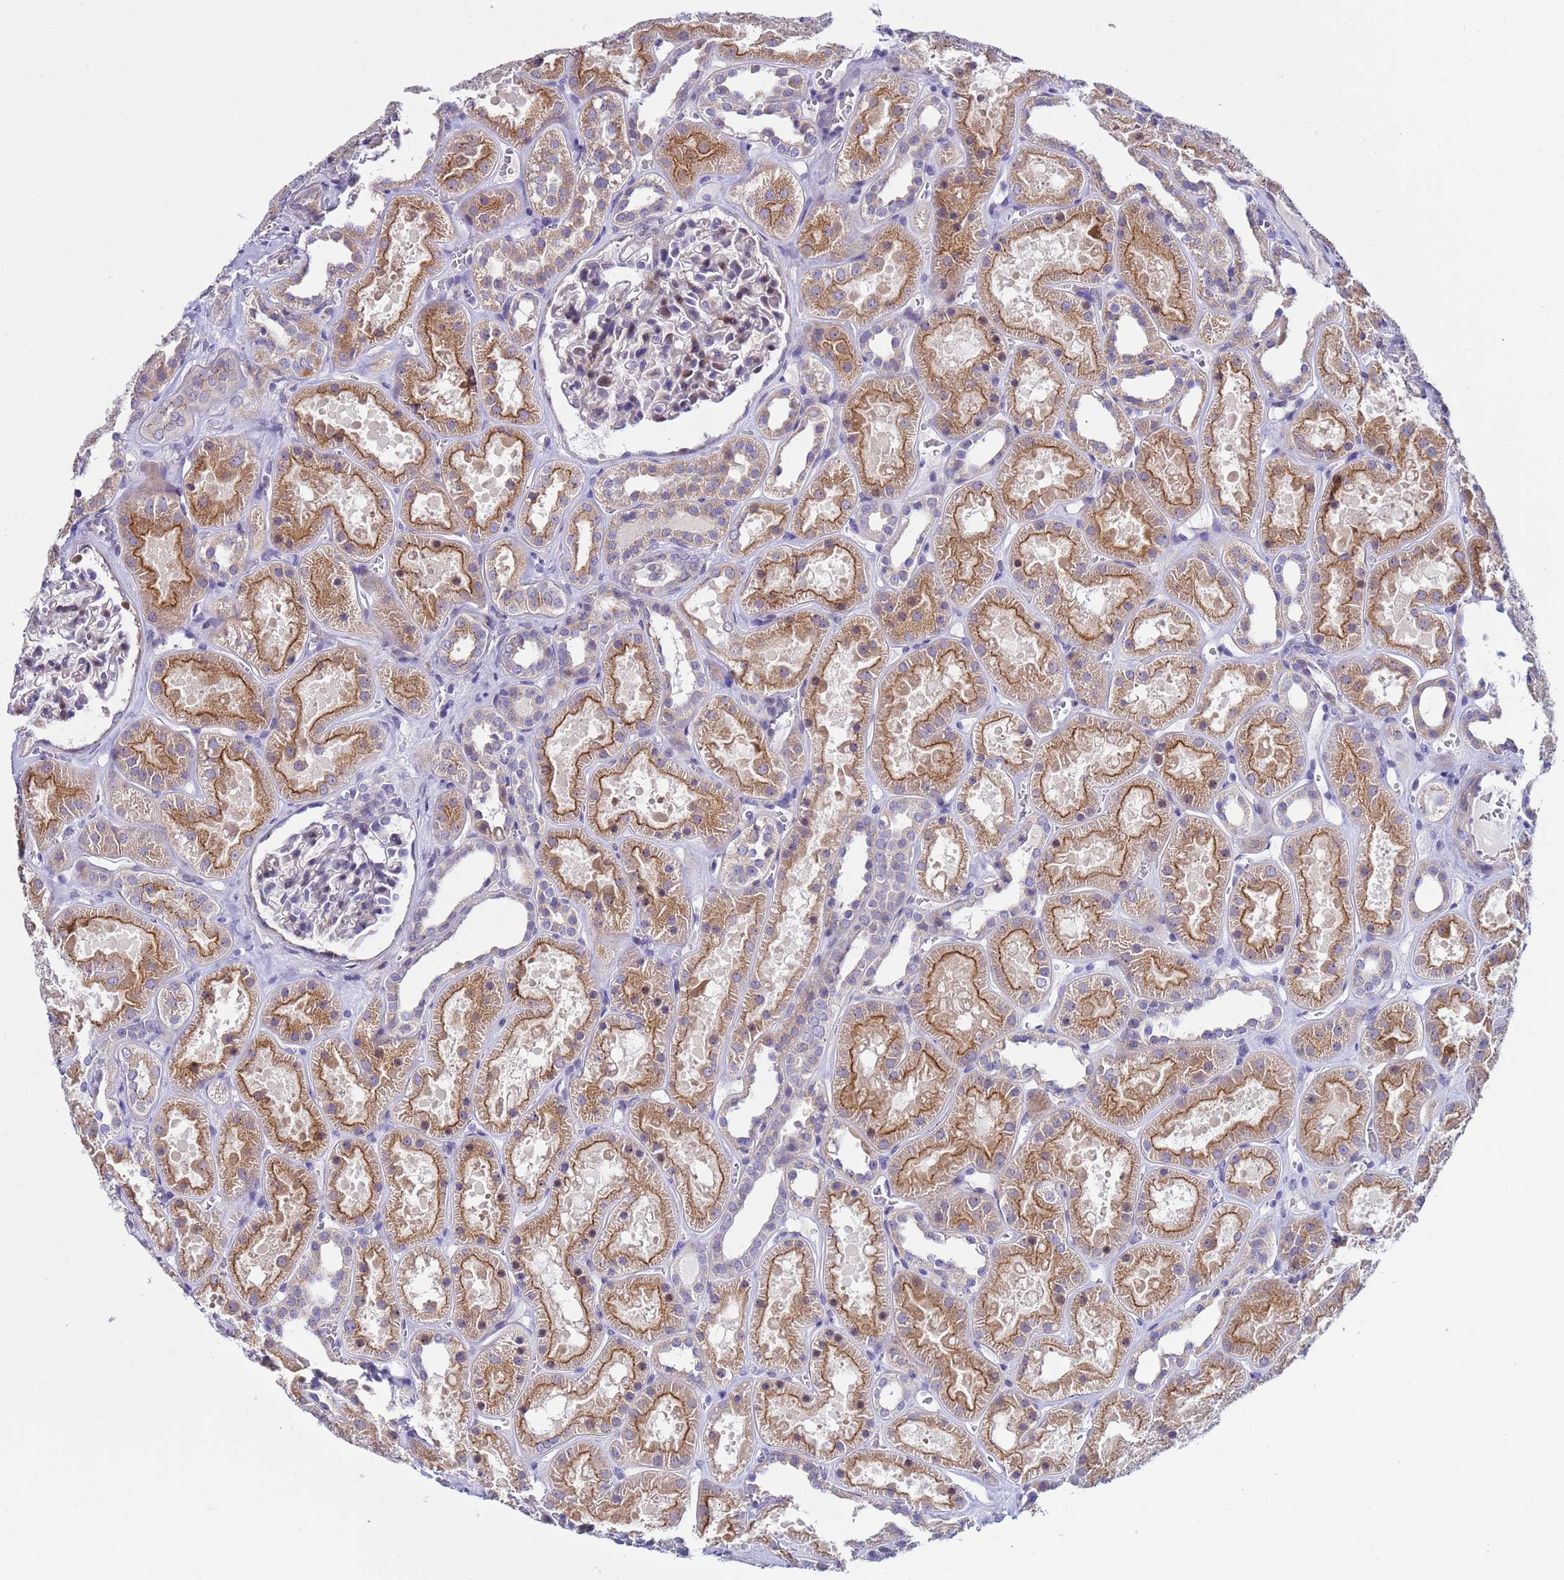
{"staining": {"intensity": "weak", "quantity": "<25%", "location": "cytoplasmic/membranous,nuclear"}, "tissue": "kidney", "cell_type": "Cells in glomeruli", "image_type": "normal", "snomed": [{"axis": "morphology", "description": "Normal tissue, NOS"}, {"axis": "topography", "description": "Kidney"}], "caption": "A high-resolution photomicrograph shows IHC staining of benign kidney, which displays no significant staining in cells in glomeruli. (Stains: DAB immunohistochemistry (IHC) with hematoxylin counter stain, Microscopy: brightfield microscopy at high magnification).", "gene": "IGSF11", "patient": {"sex": "female", "age": 41}}